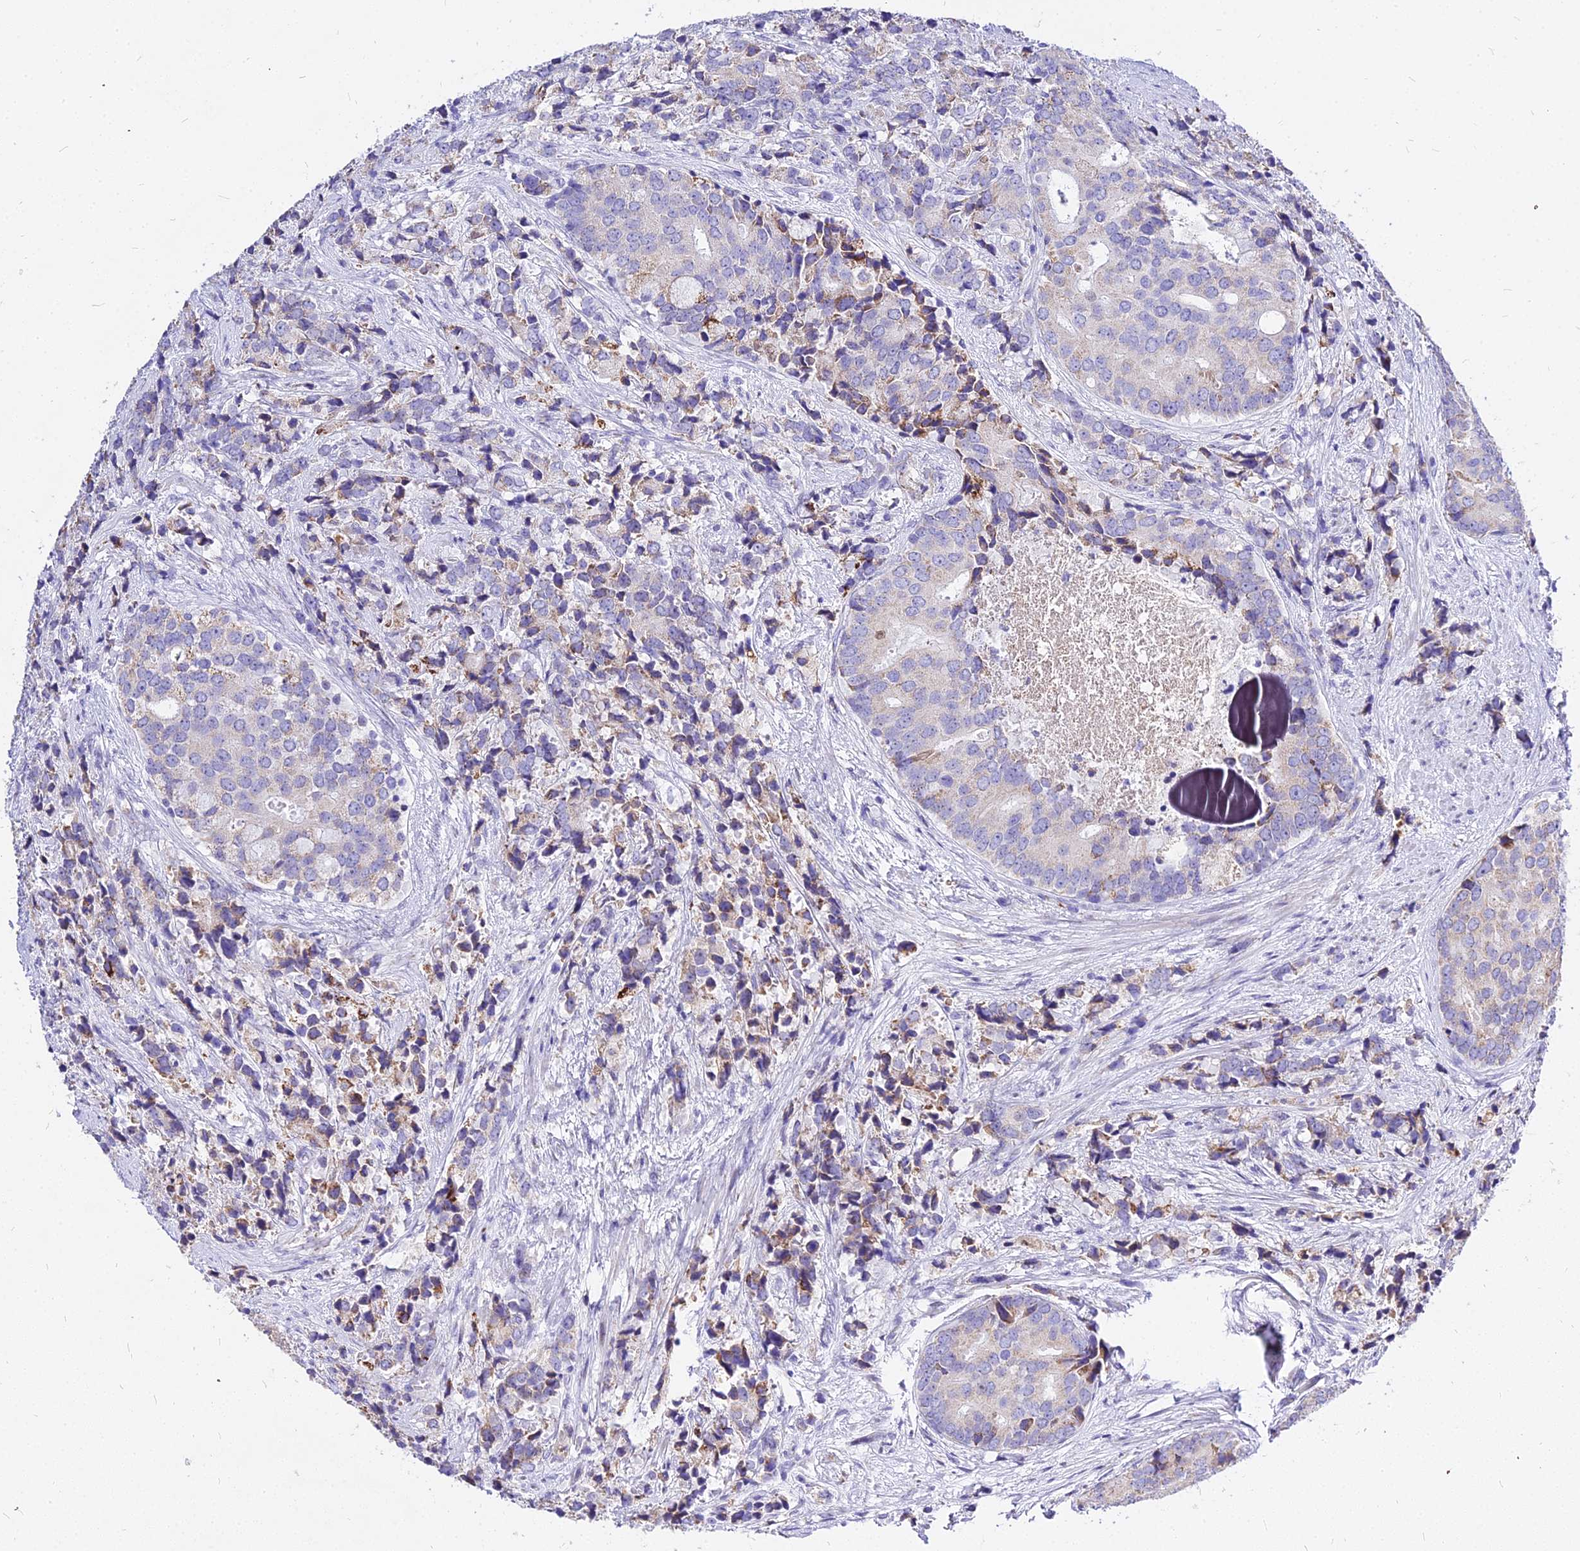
{"staining": {"intensity": "moderate", "quantity": "<25%", "location": "cytoplasmic/membranous"}, "tissue": "prostate cancer", "cell_type": "Tumor cells", "image_type": "cancer", "snomed": [{"axis": "morphology", "description": "Adenocarcinoma, High grade"}, {"axis": "topography", "description": "Prostate"}], "caption": "Prostate adenocarcinoma (high-grade) stained for a protein demonstrates moderate cytoplasmic/membranous positivity in tumor cells.", "gene": "CARD18", "patient": {"sex": "male", "age": 62}}